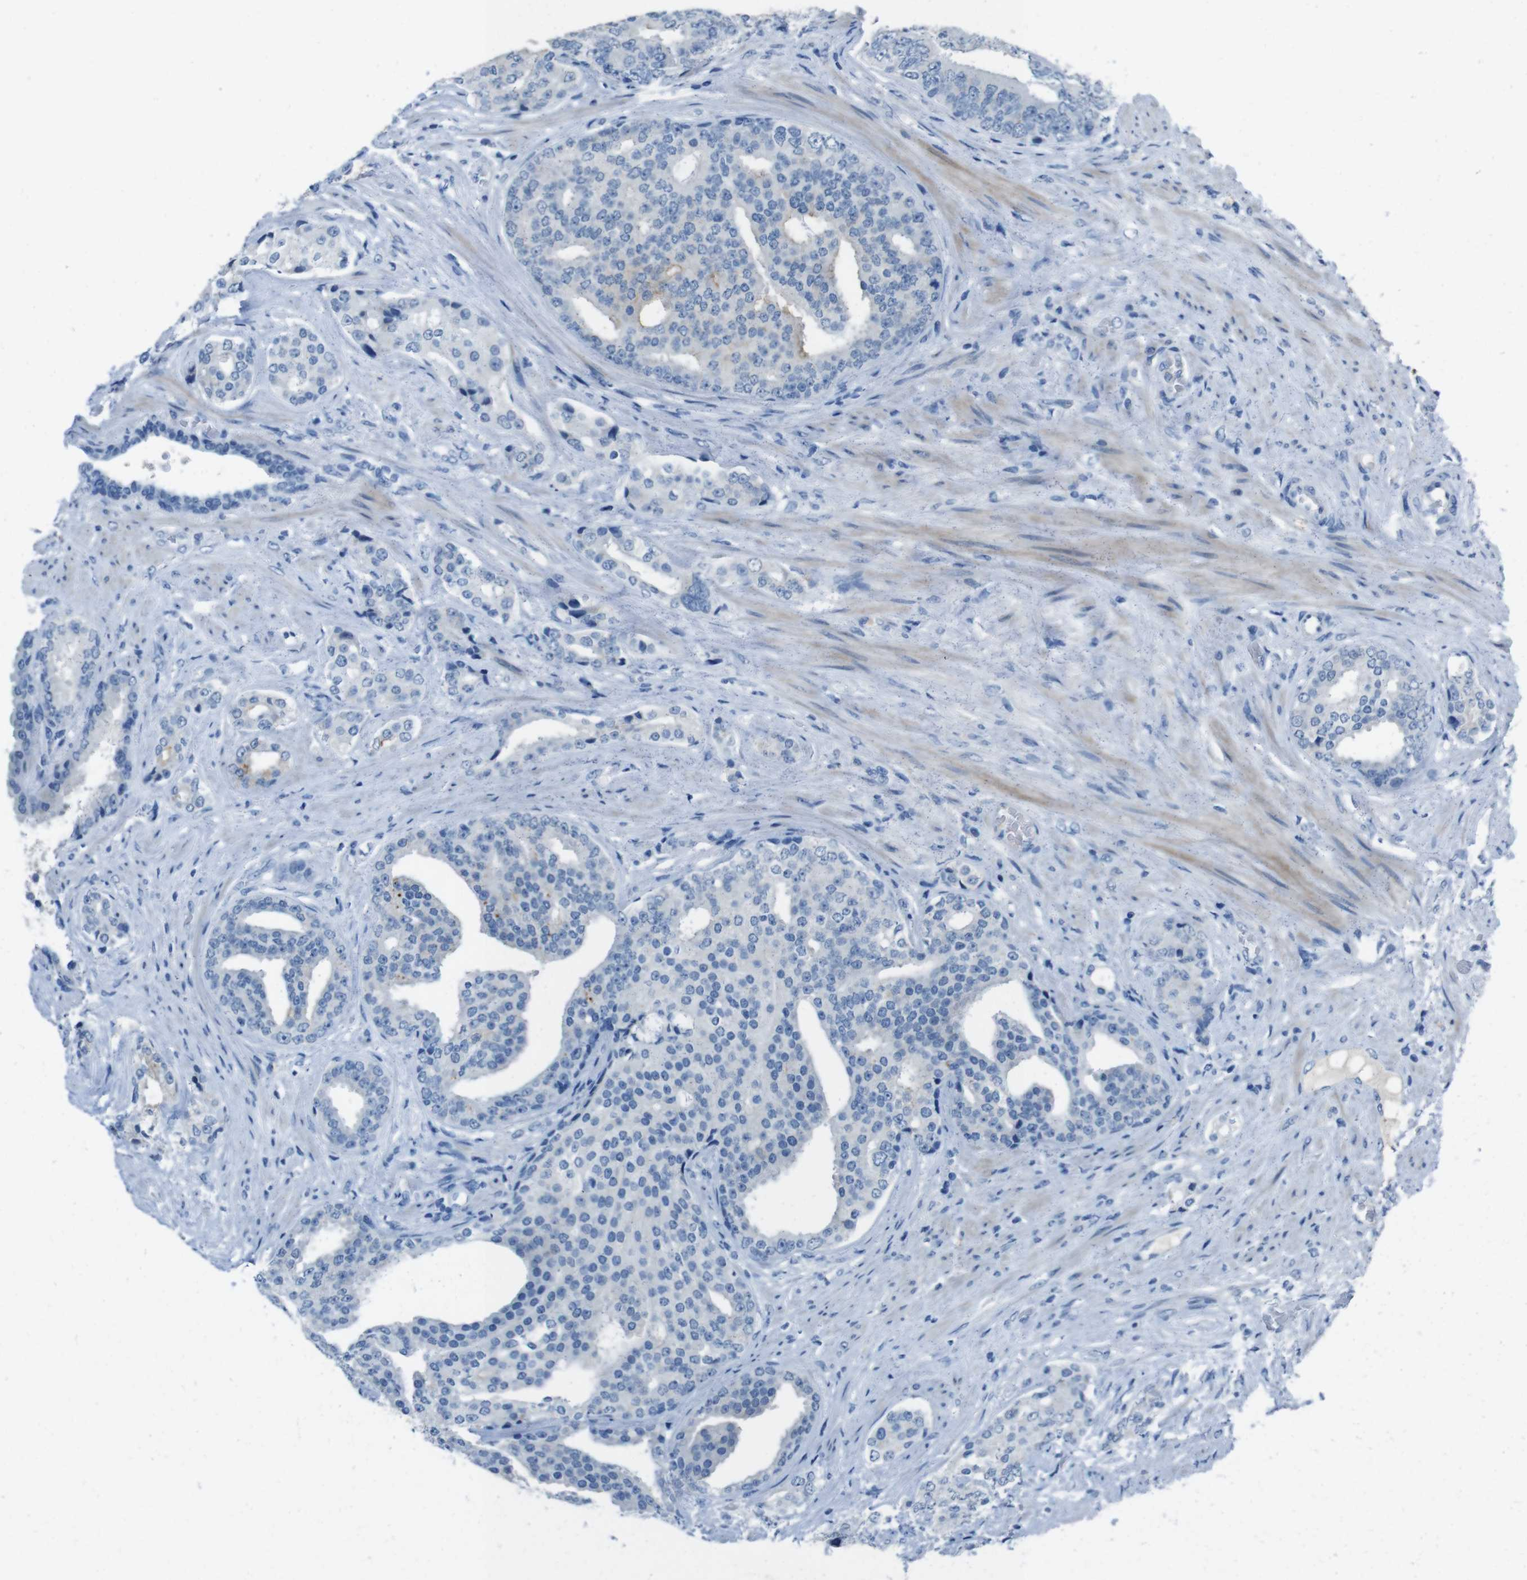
{"staining": {"intensity": "negative", "quantity": "none", "location": "none"}, "tissue": "prostate cancer", "cell_type": "Tumor cells", "image_type": "cancer", "snomed": [{"axis": "morphology", "description": "Adenocarcinoma, High grade"}, {"axis": "topography", "description": "Prostate"}], "caption": "Protein analysis of prostate adenocarcinoma (high-grade) demonstrates no significant staining in tumor cells. The staining was performed using DAB to visualize the protein expression in brown, while the nuclei were stained in blue with hematoxylin (Magnification: 20x).", "gene": "CDHR2", "patient": {"sex": "male", "age": 71}}